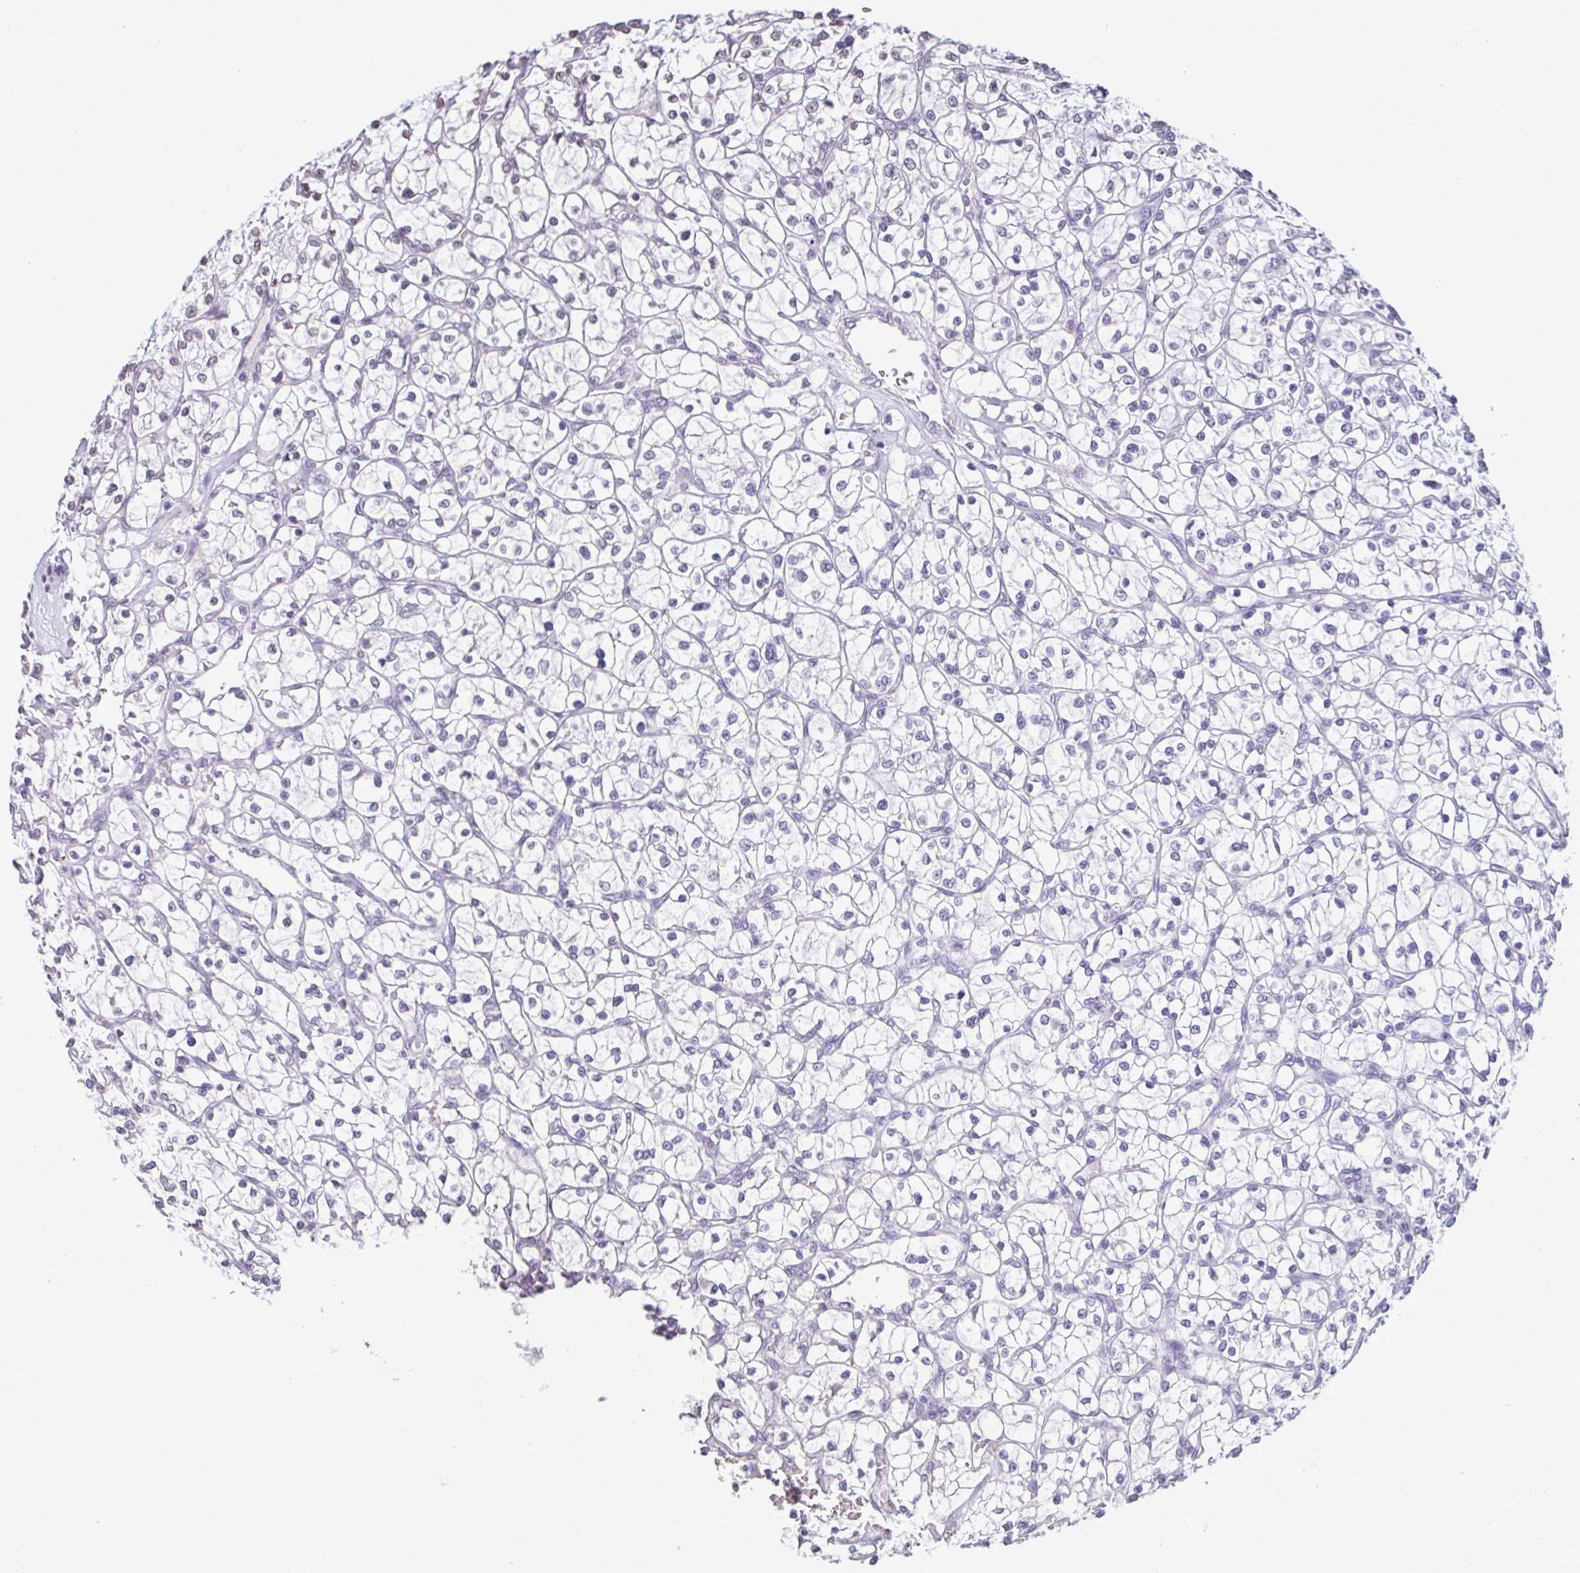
{"staining": {"intensity": "negative", "quantity": "none", "location": "none"}, "tissue": "renal cancer", "cell_type": "Tumor cells", "image_type": "cancer", "snomed": [{"axis": "morphology", "description": "Adenocarcinoma, NOS"}, {"axis": "topography", "description": "Kidney"}], "caption": "A high-resolution image shows IHC staining of adenocarcinoma (renal), which exhibits no significant staining in tumor cells. (Immunohistochemistry (ihc), brightfield microscopy, high magnification).", "gene": "VCY1B", "patient": {"sex": "female", "age": 64}}